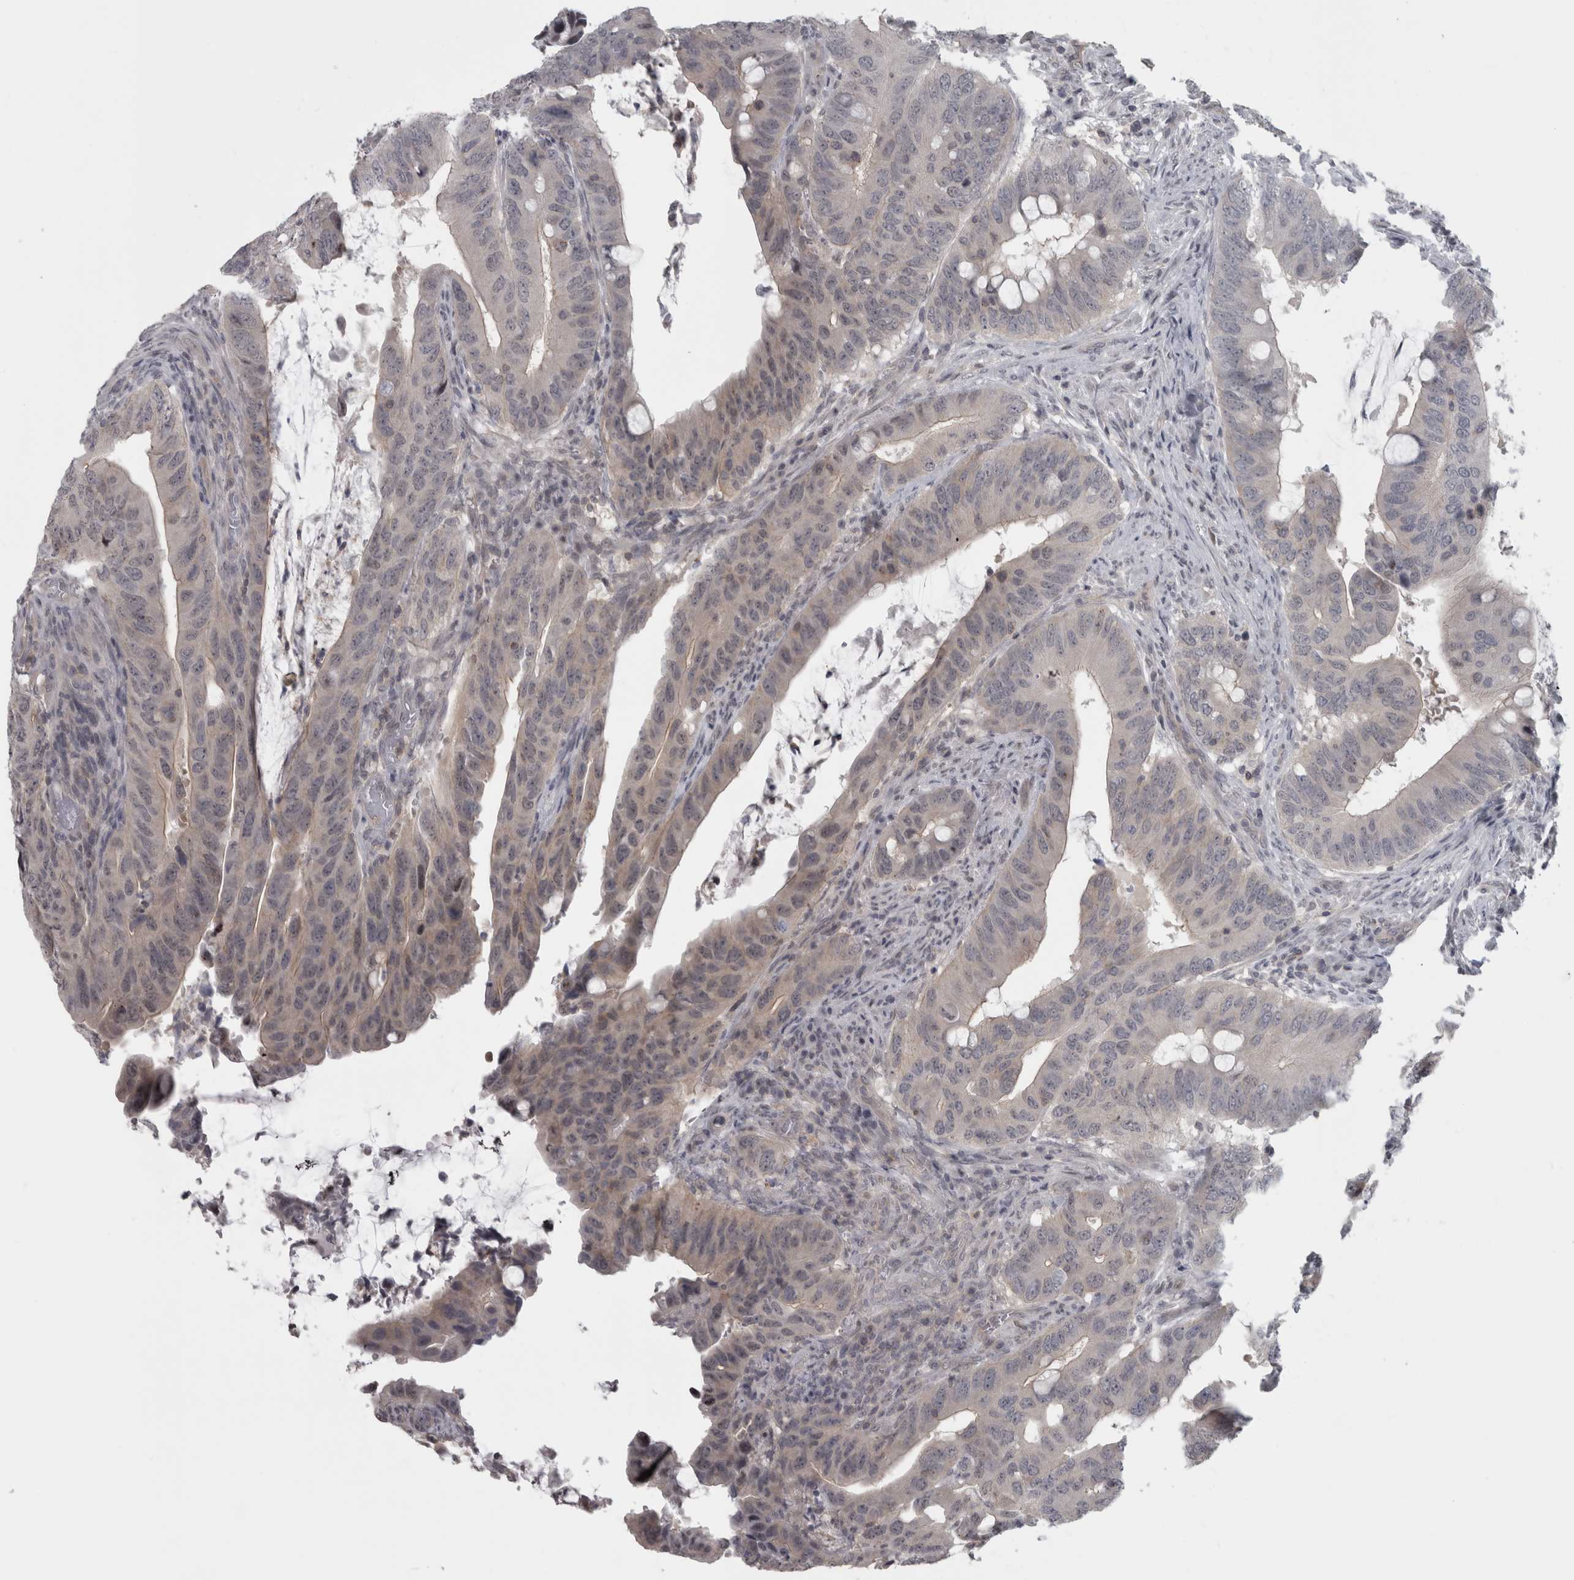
{"staining": {"intensity": "negative", "quantity": "none", "location": "none"}, "tissue": "colorectal cancer", "cell_type": "Tumor cells", "image_type": "cancer", "snomed": [{"axis": "morphology", "description": "Adenocarcinoma, NOS"}, {"axis": "topography", "description": "Colon"}], "caption": "There is no significant positivity in tumor cells of colorectal adenocarcinoma. (Brightfield microscopy of DAB (3,3'-diaminobenzidine) immunohistochemistry at high magnification).", "gene": "PPP1R12B", "patient": {"sex": "male", "age": 71}}